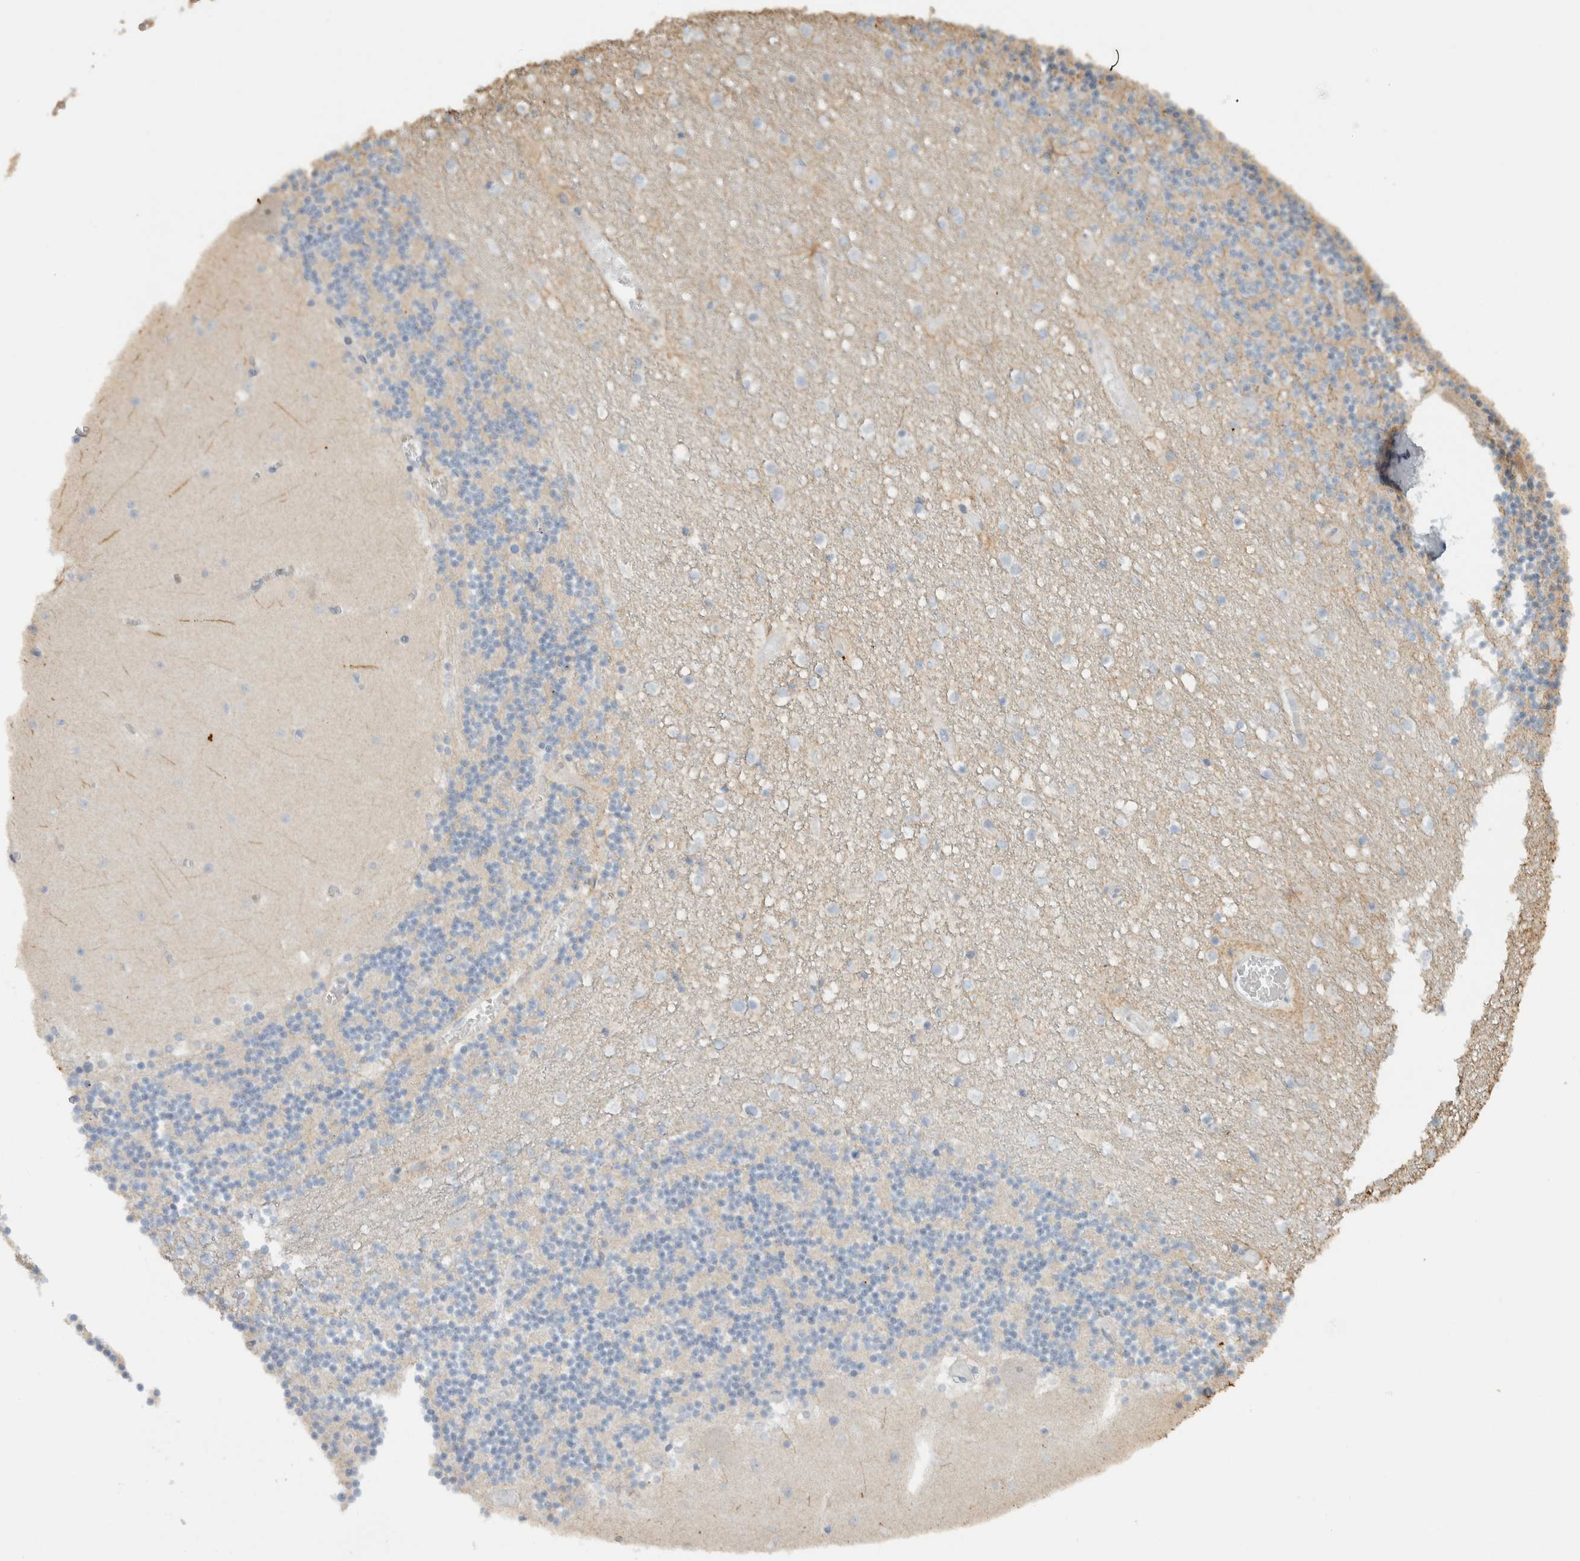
{"staining": {"intensity": "negative", "quantity": "none", "location": "none"}, "tissue": "cerebellum", "cell_type": "Cells in granular layer", "image_type": "normal", "snomed": [{"axis": "morphology", "description": "Normal tissue, NOS"}, {"axis": "topography", "description": "Cerebellum"}], "caption": "The IHC photomicrograph has no significant staining in cells in granular layer of cerebellum. (Stains: DAB immunohistochemistry (IHC) with hematoxylin counter stain, Microscopy: brightfield microscopy at high magnification).", "gene": "ERCC6L2", "patient": {"sex": "female", "age": 28}}